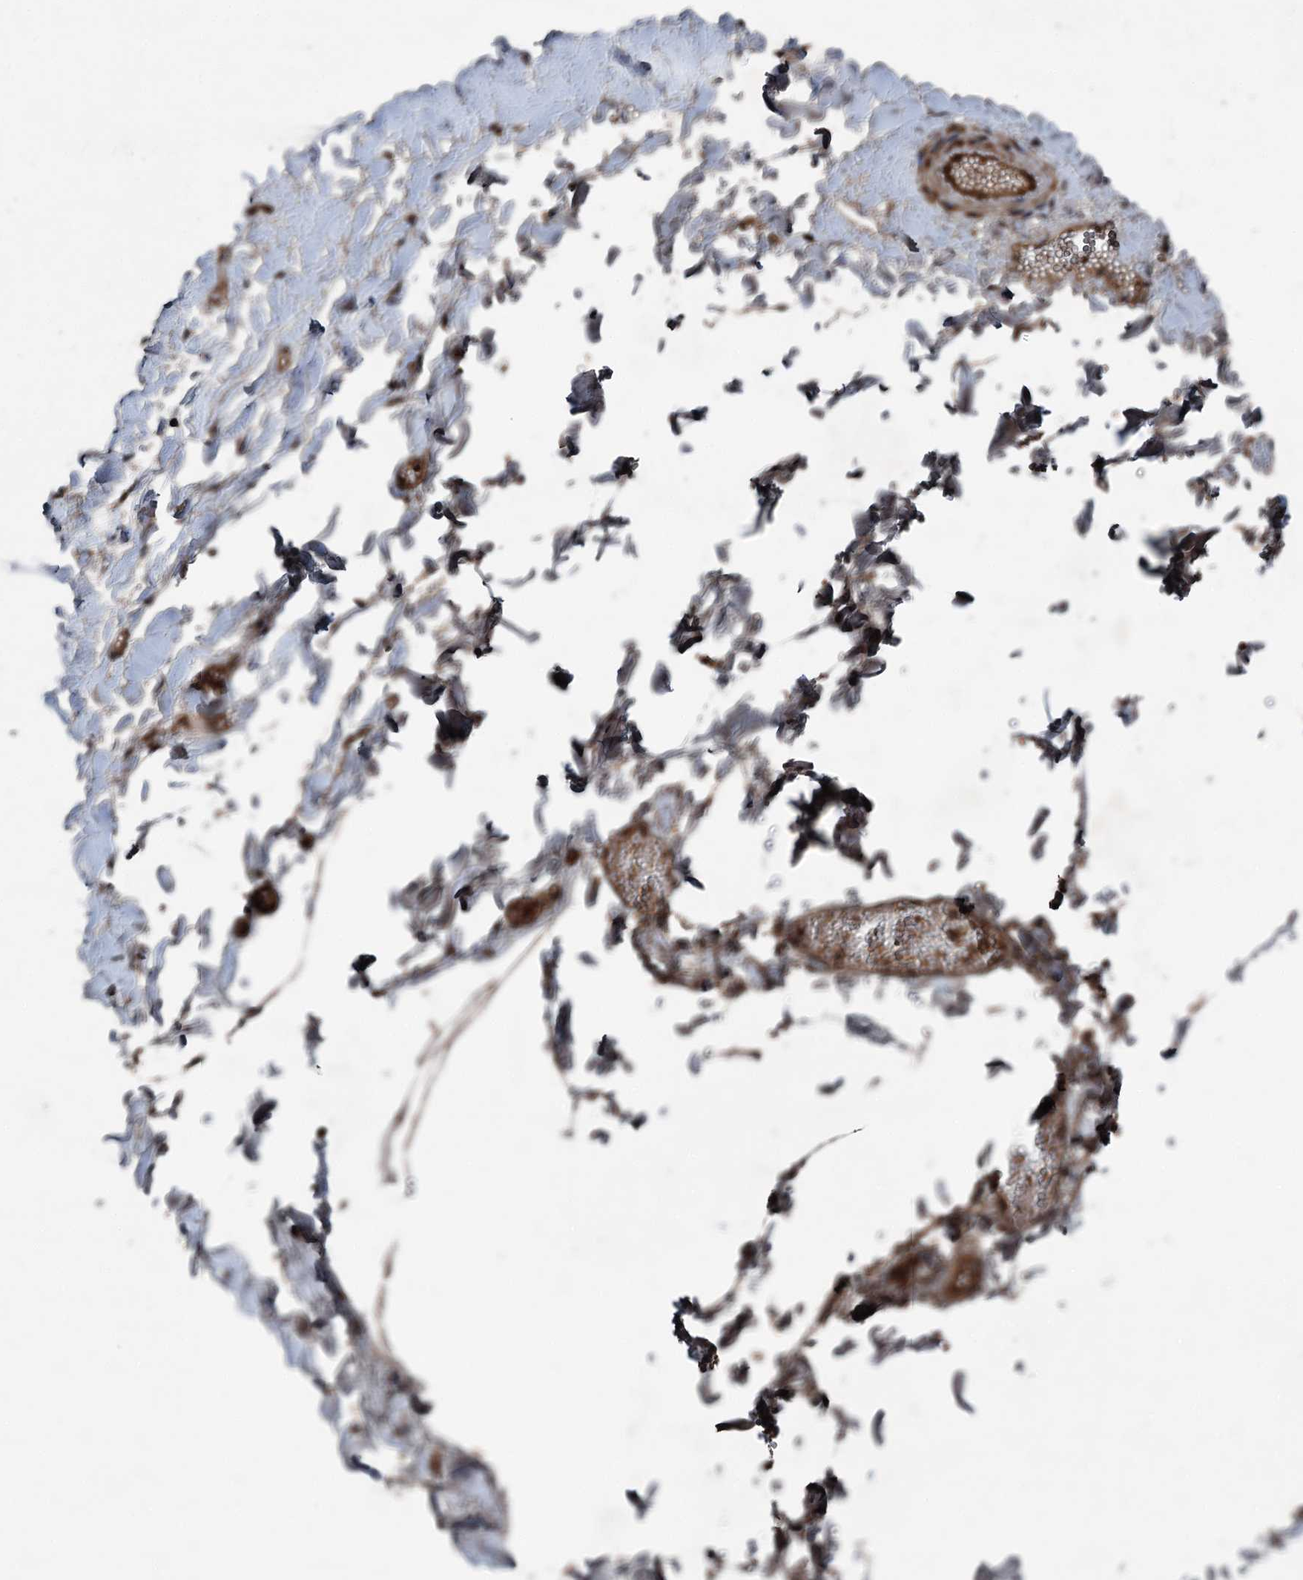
{"staining": {"intensity": "strong", "quantity": ">75%", "location": "cytoplasmic/membranous"}, "tissue": "adipose tissue", "cell_type": "Adipocytes", "image_type": "normal", "snomed": [{"axis": "morphology", "description": "Normal tissue, NOS"}, {"axis": "topography", "description": "Gallbladder"}, {"axis": "topography", "description": "Peripheral nerve tissue"}], "caption": "Approximately >75% of adipocytes in benign human adipose tissue reveal strong cytoplasmic/membranous protein expression as visualized by brown immunohistochemical staining.", "gene": "ALAS1", "patient": {"sex": "male", "age": 38}}